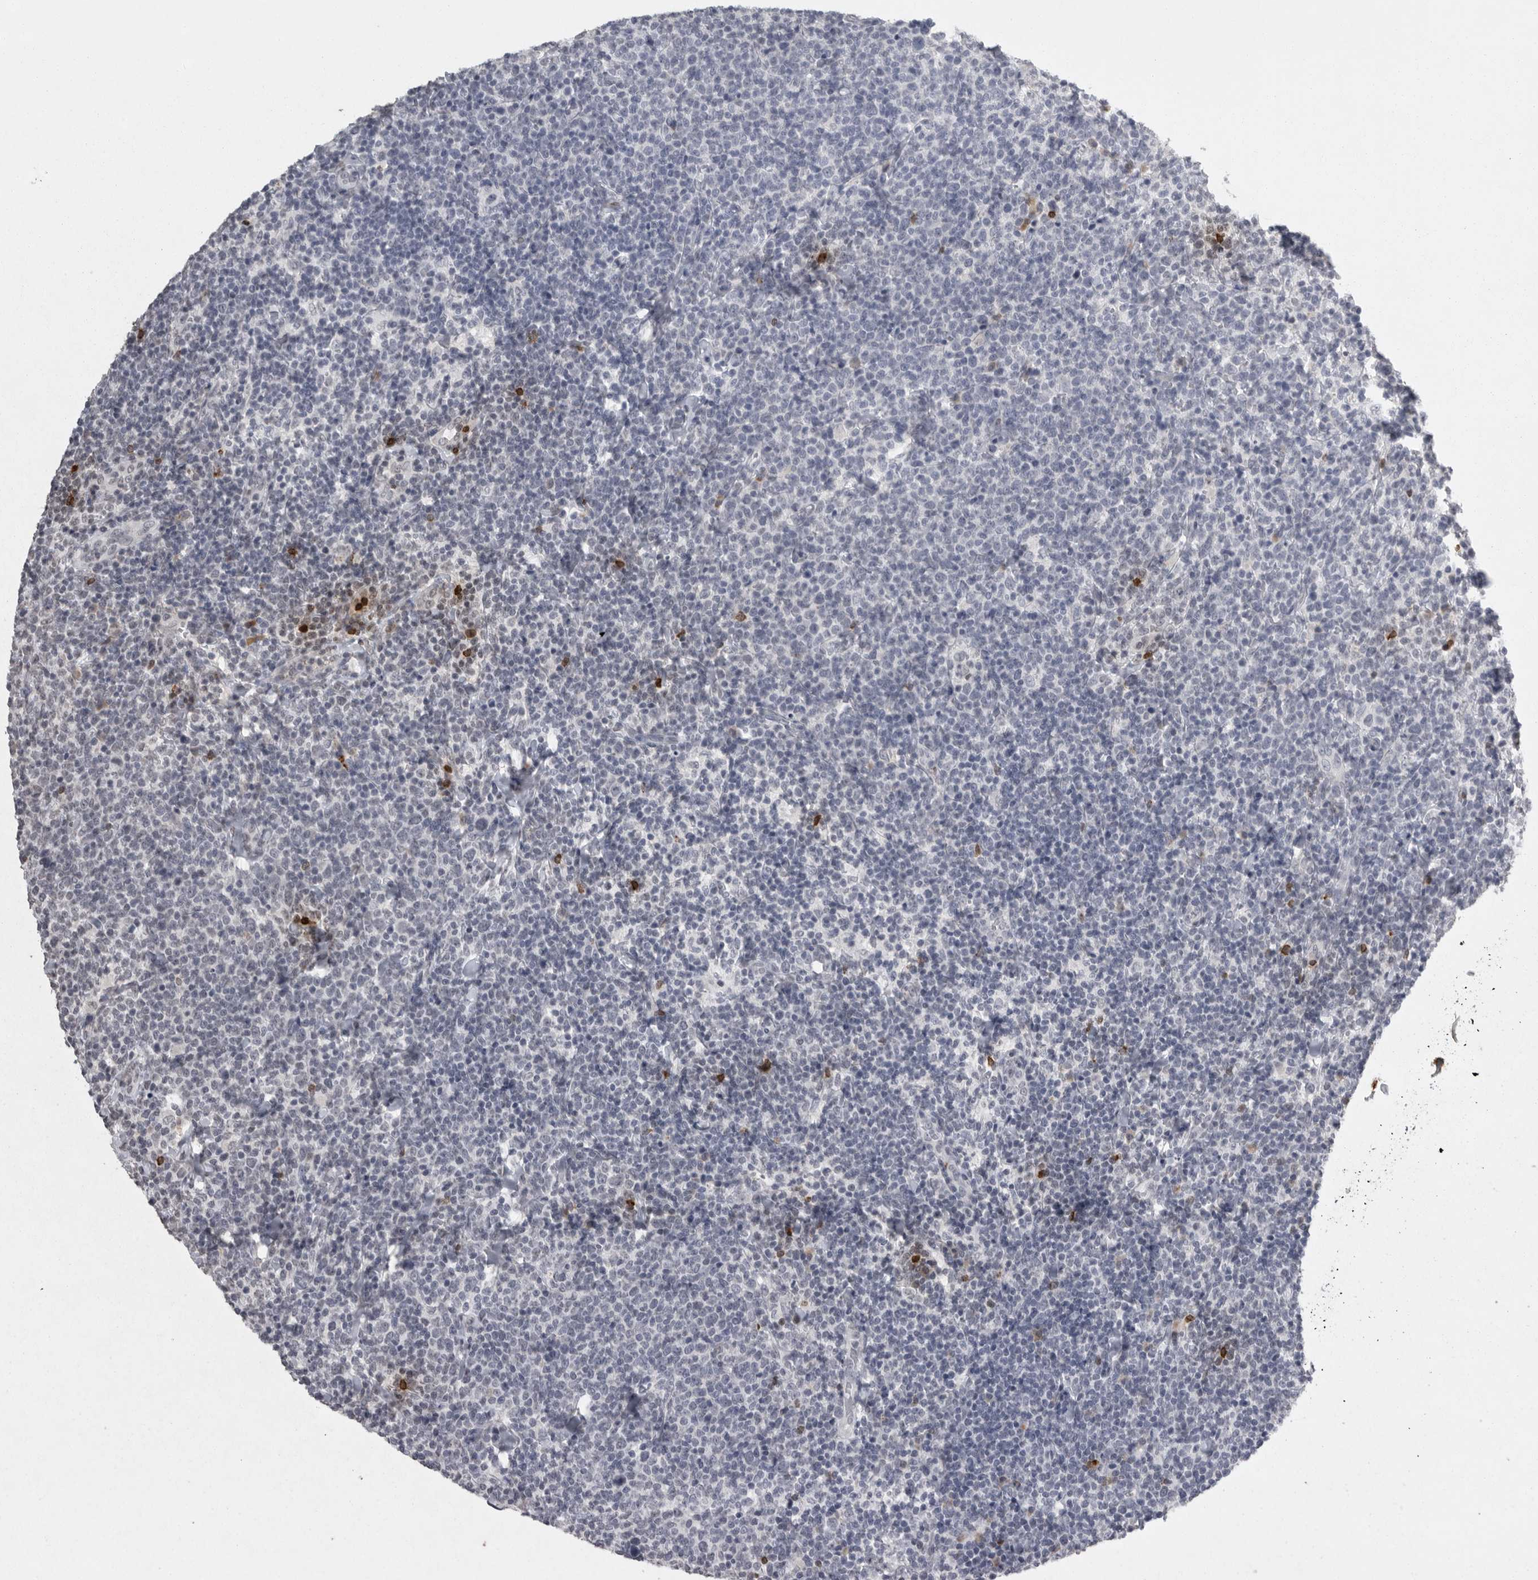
{"staining": {"intensity": "negative", "quantity": "none", "location": "none"}, "tissue": "lymphoma", "cell_type": "Tumor cells", "image_type": "cancer", "snomed": [{"axis": "morphology", "description": "Malignant lymphoma, non-Hodgkin's type, High grade"}, {"axis": "topography", "description": "Lymph node"}], "caption": "Tumor cells show no significant expression in lymphoma. (DAB (3,3'-diaminobenzidine) immunohistochemistry with hematoxylin counter stain).", "gene": "GNLY", "patient": {"sex": "male", "age": 61}}